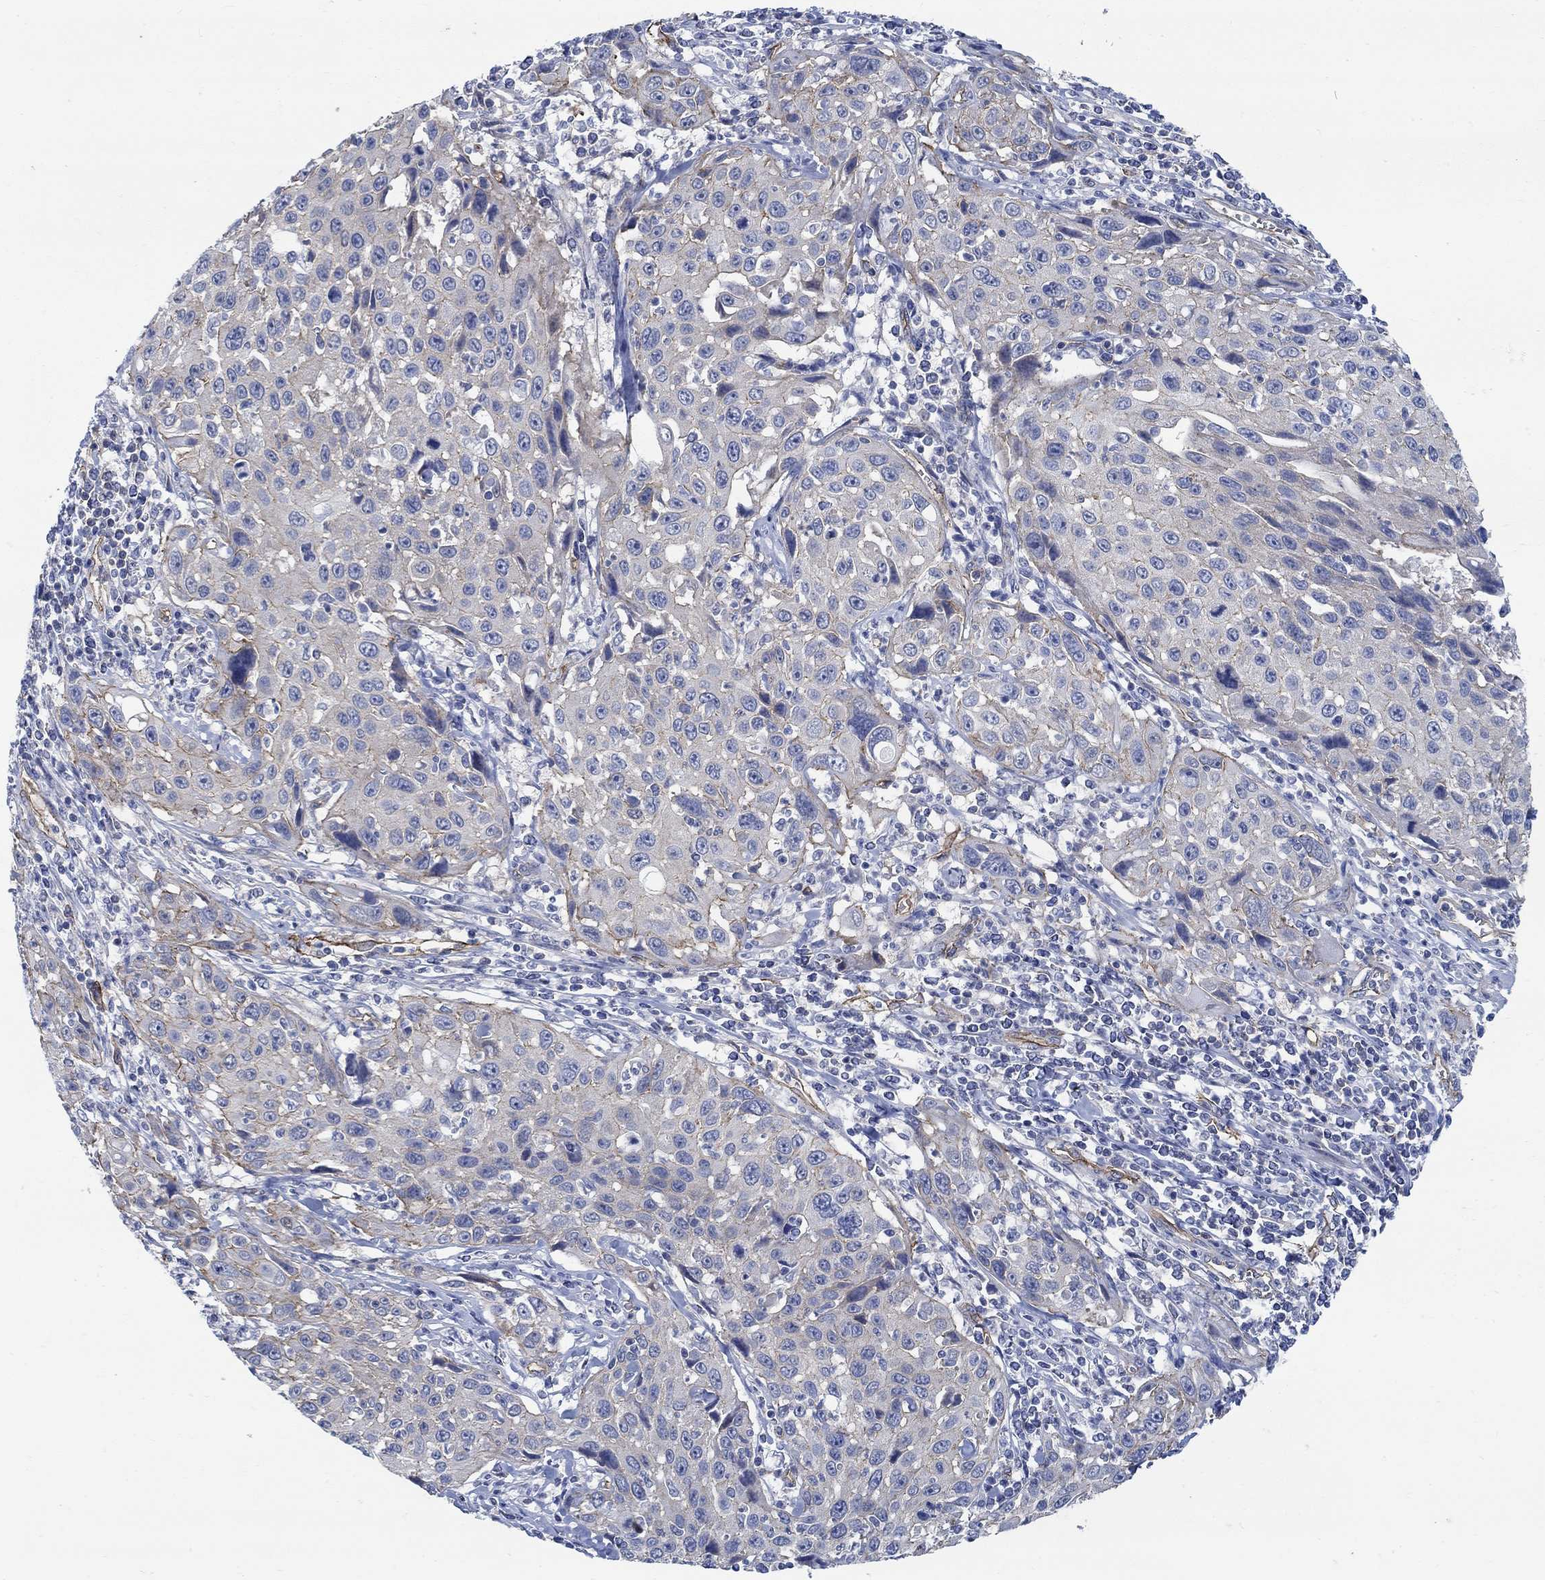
{"staining": {"intensity": "moderate", "quantity": "<25%", "location": "cytoplasmic/membranous"}, "tissue": "cervical cancer", "cell_type": "Tumor cells", "image_type": "cancer", "snomed": [{"axis": "morphology", "description": "Squamous cell carcinoma, NOS"}, {"axis": "topography", "description": "Cervix"}], "caption": "Protein positivity by IHC shows moderate cytoplasmic/membranous staining in approximately <25% of tumor cells in cervical cancer (squamous cell carcinoma).", "gene": "TMEM198", "patient": {"sex": "female", "age": 26}}